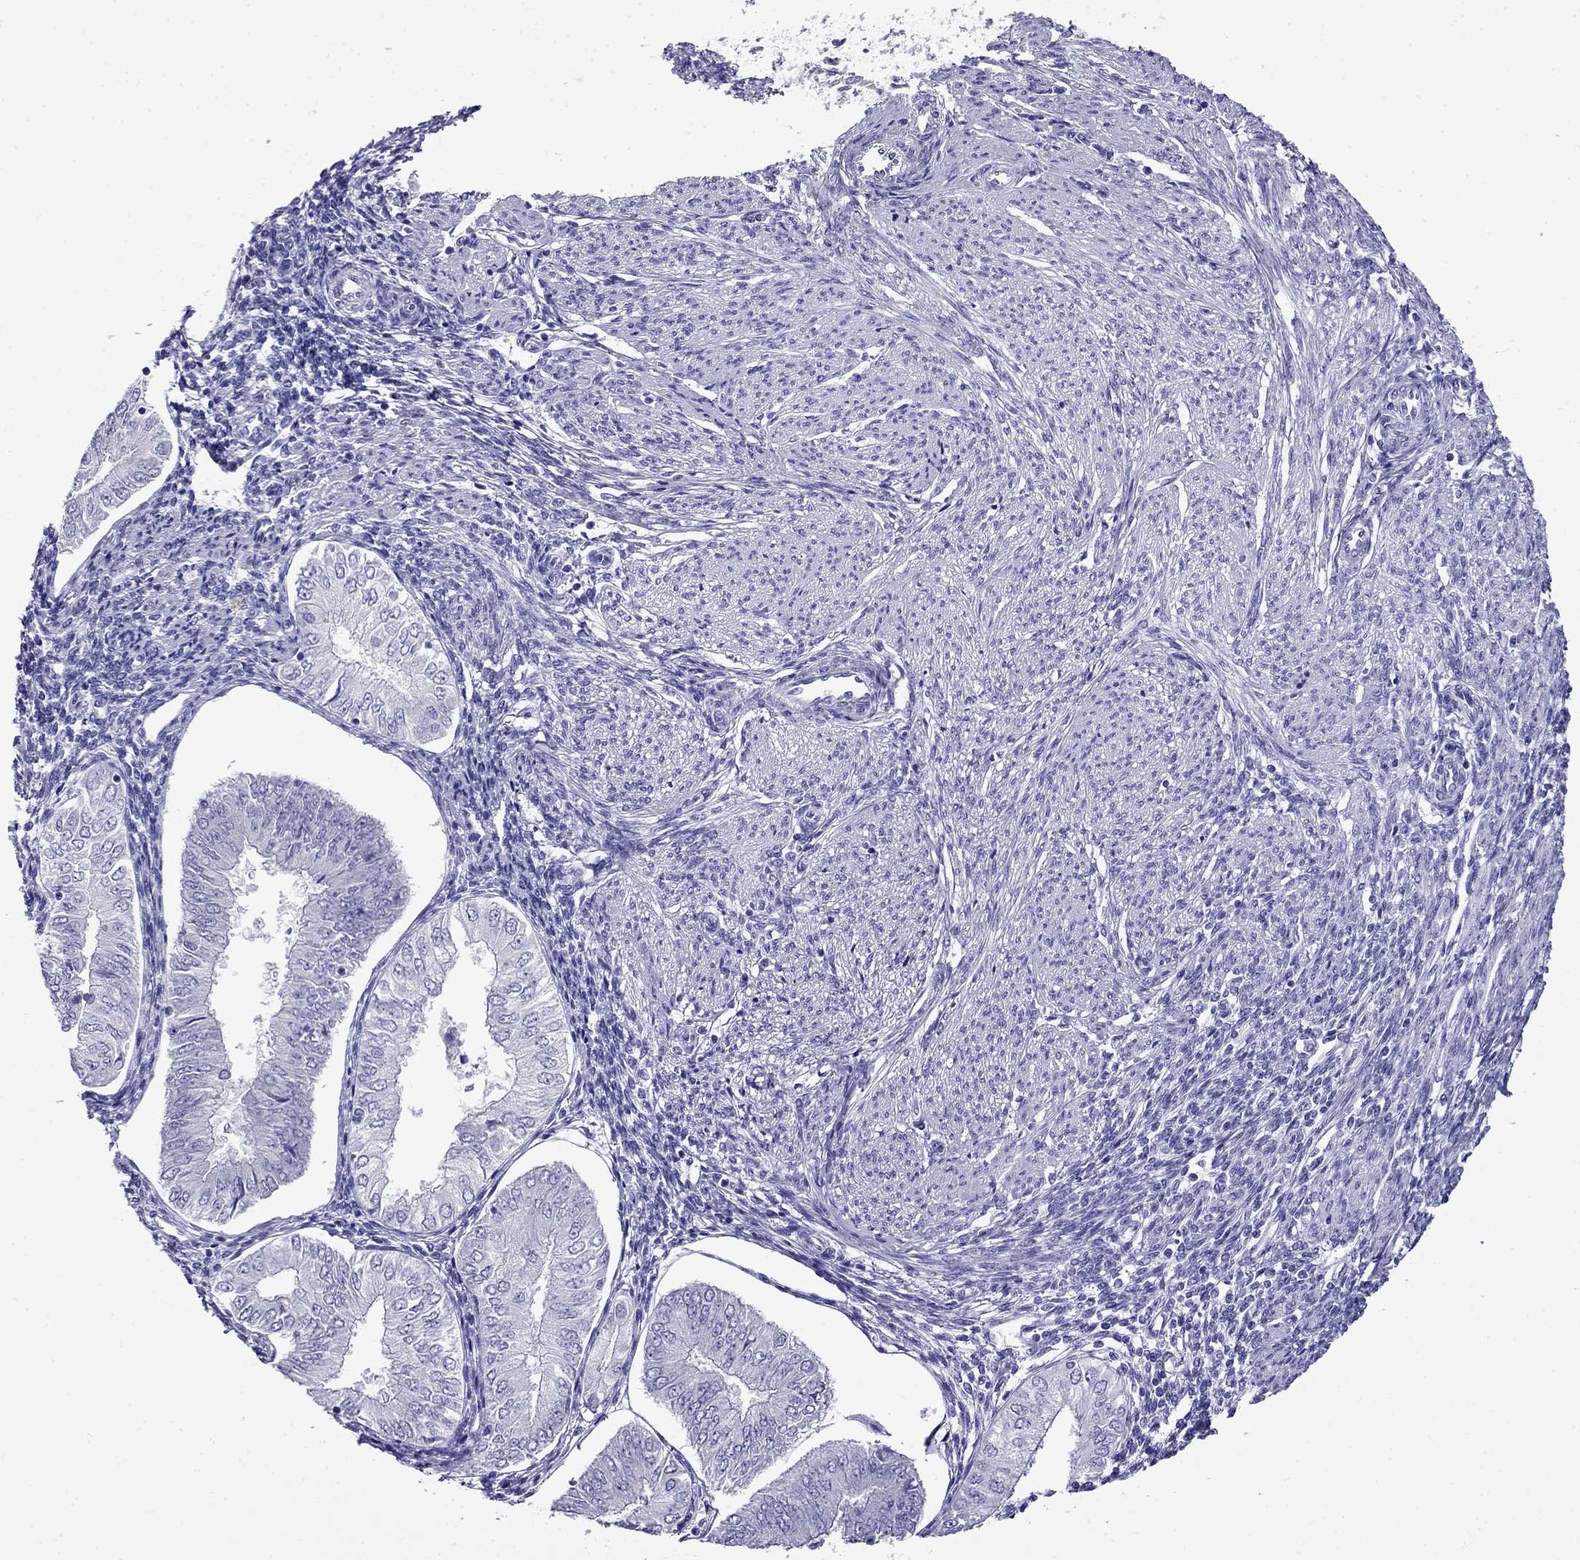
{"staining": {"intensity": "negative", "quantity": "none", "location": "none"}, "tissue": "endometrial cancer", "cell_type": "Tumor cells", "image_type": "cancer", "snomed": [{"axis": "morphology", "description": "Adenocarcinoma, NOS"}, {"axis": "topography", "description": "Endometrium"}], "caption": "Immunohistochemistry (IHC) histopathology image of endometrial adenocarcinoma stained for a protein (brown), which exhibits no expression in tumor cells.", "gene": "MYO15A", "patient": {"sex": "female", "age": 53}}